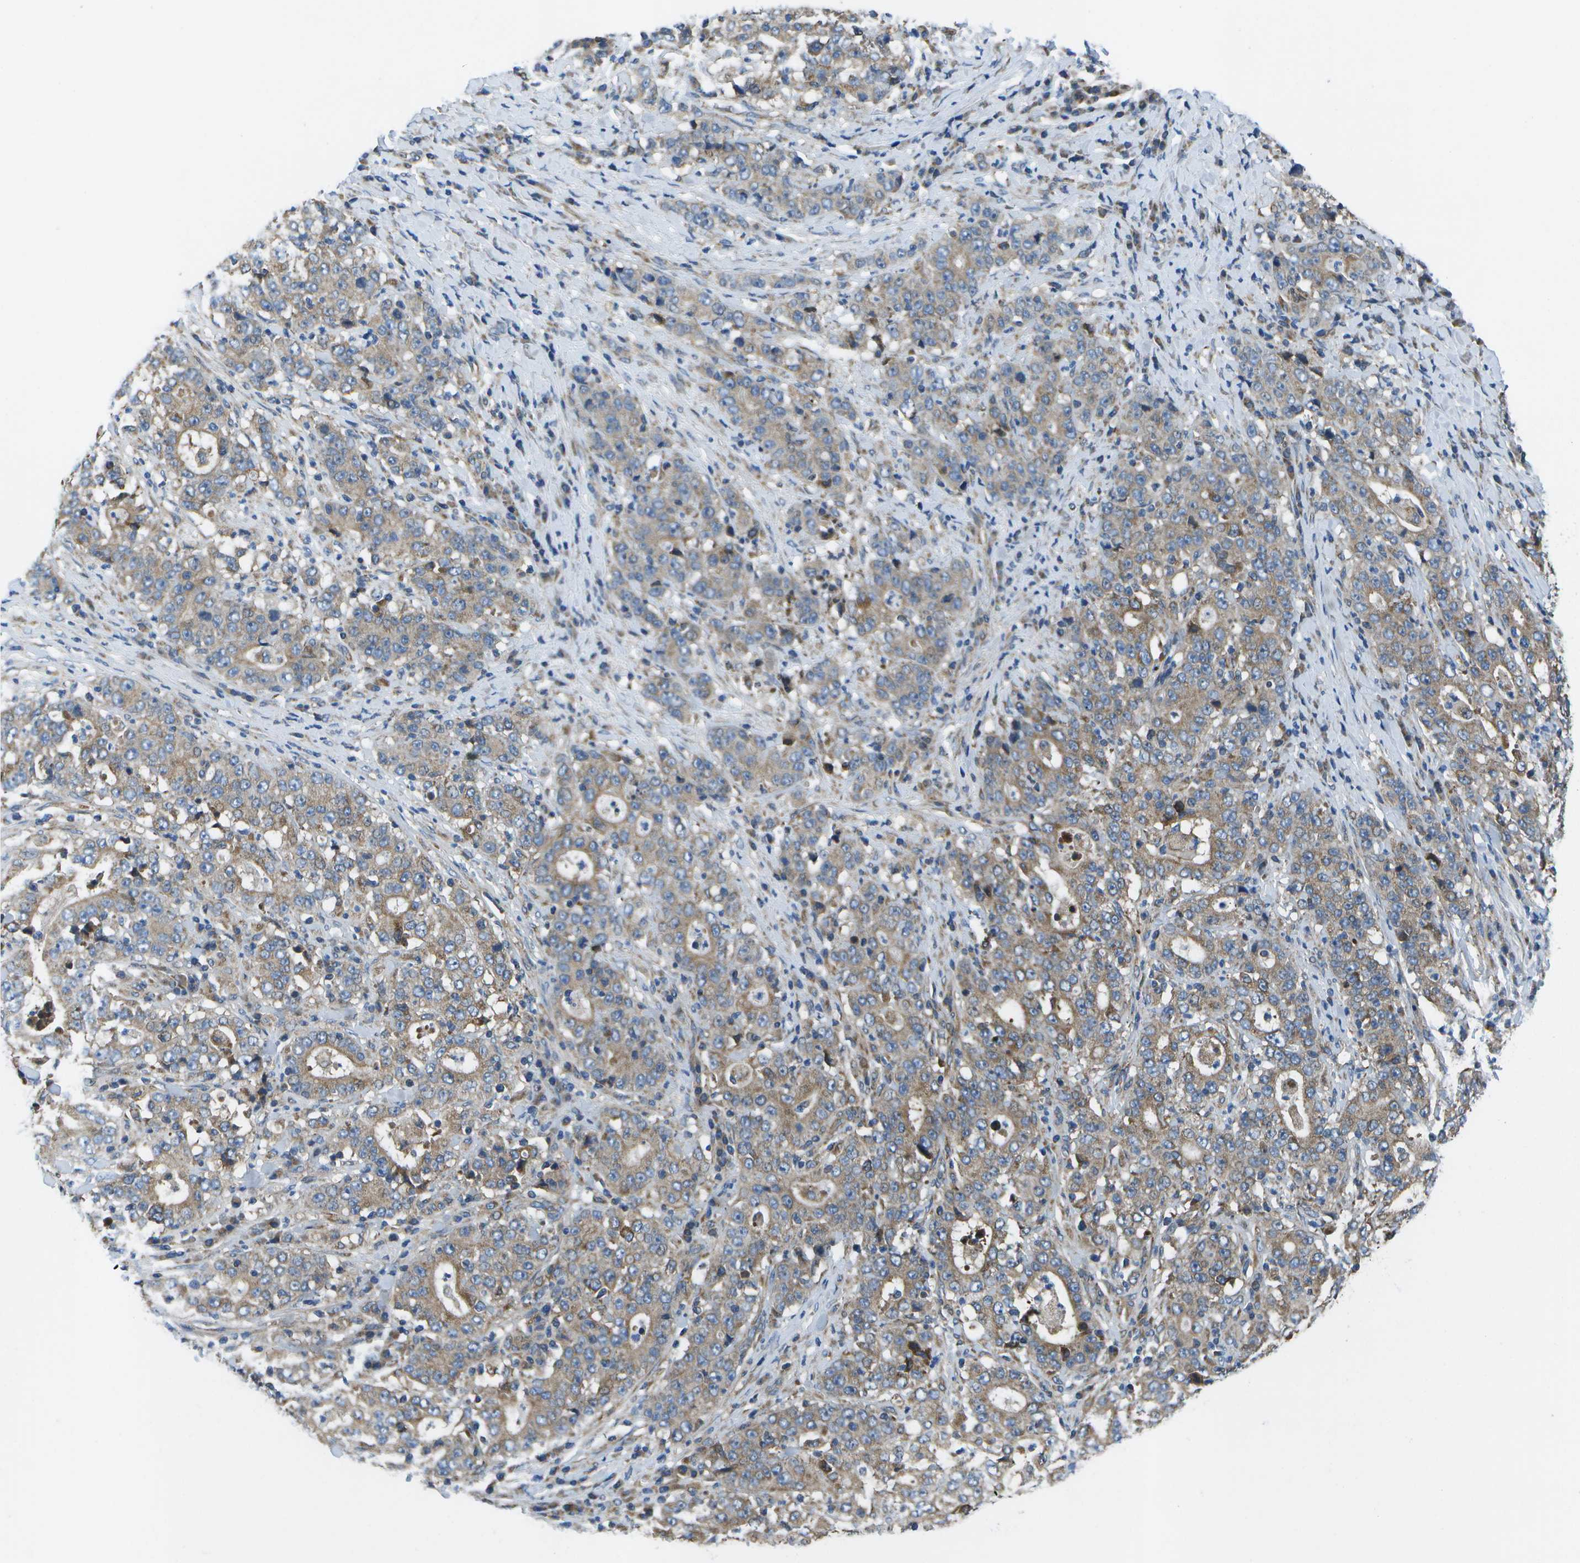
{"staining": {"intensity": "weak", "quantity": ">75%", "location": "cytoplasmic/membranous"}, "tissue": "stomach cancer", "cell_type": "Tumor cells", "image_type": "cancer", "snomed": [{"axis": "morphology", "description": "Normal tissue, NOS"}, {"axis": "morphology", "description": "Adenocarcinoma, NOS"}, {"axis": "topography", "description": "Stomach, upper"}, {"axis": "topography", "description": "Stomach"}], "caption": "The immunohistochemical stain highlights weak cytoplasmic/membranous staining in tumor cells of adenocarcinoma (stomach) tissue.", "gene": "MVK", "patient": {"sex": "male", "age": 59}}